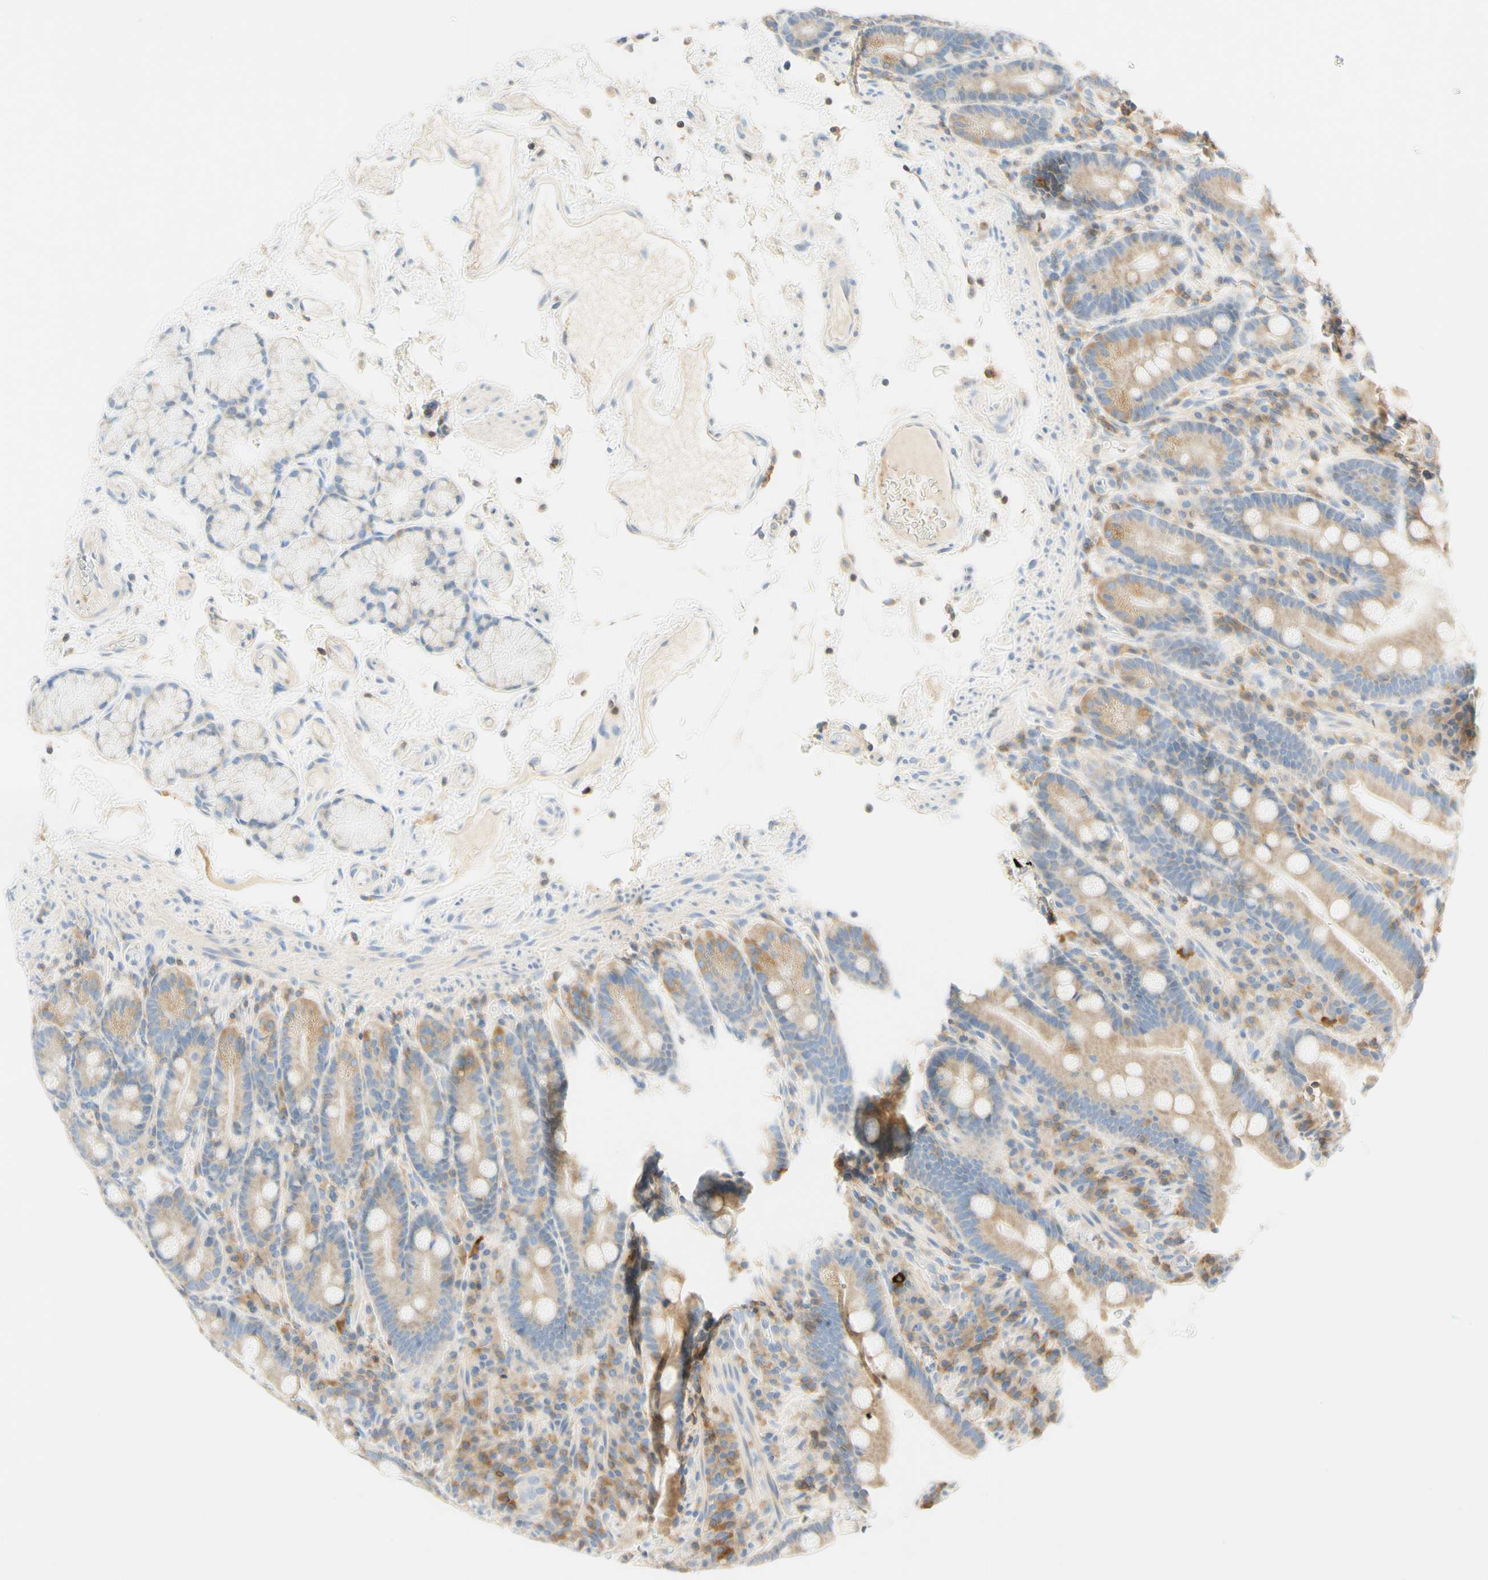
{"staining": {"intensity": "weak", "quantity": ">75%", "location": "cytoplasmic/membranous"}, "tissue": "duodenum", "cell_type": "Glandular cells", "image_type": "normal", "snomed": [{"axis": "morphology", "description": "Normal tissue, NOS"}, {"axis": "topography", "description": "Small intestine, NOS"}], "caption": "Immunohistochemistry staining of unremarkable duodenum, which demonstrates low levels of weak cytoplasmic/membranous expression in about >75% of glandular cells indicating weak cytoplasmic/membranous protein positivity. The staining was performed using DAB (brown) for protein detection and nuclei were counterstained in hematoxylin (blue).", "gene": "LAT", "patient": {"sex": "female", "age": 71}}